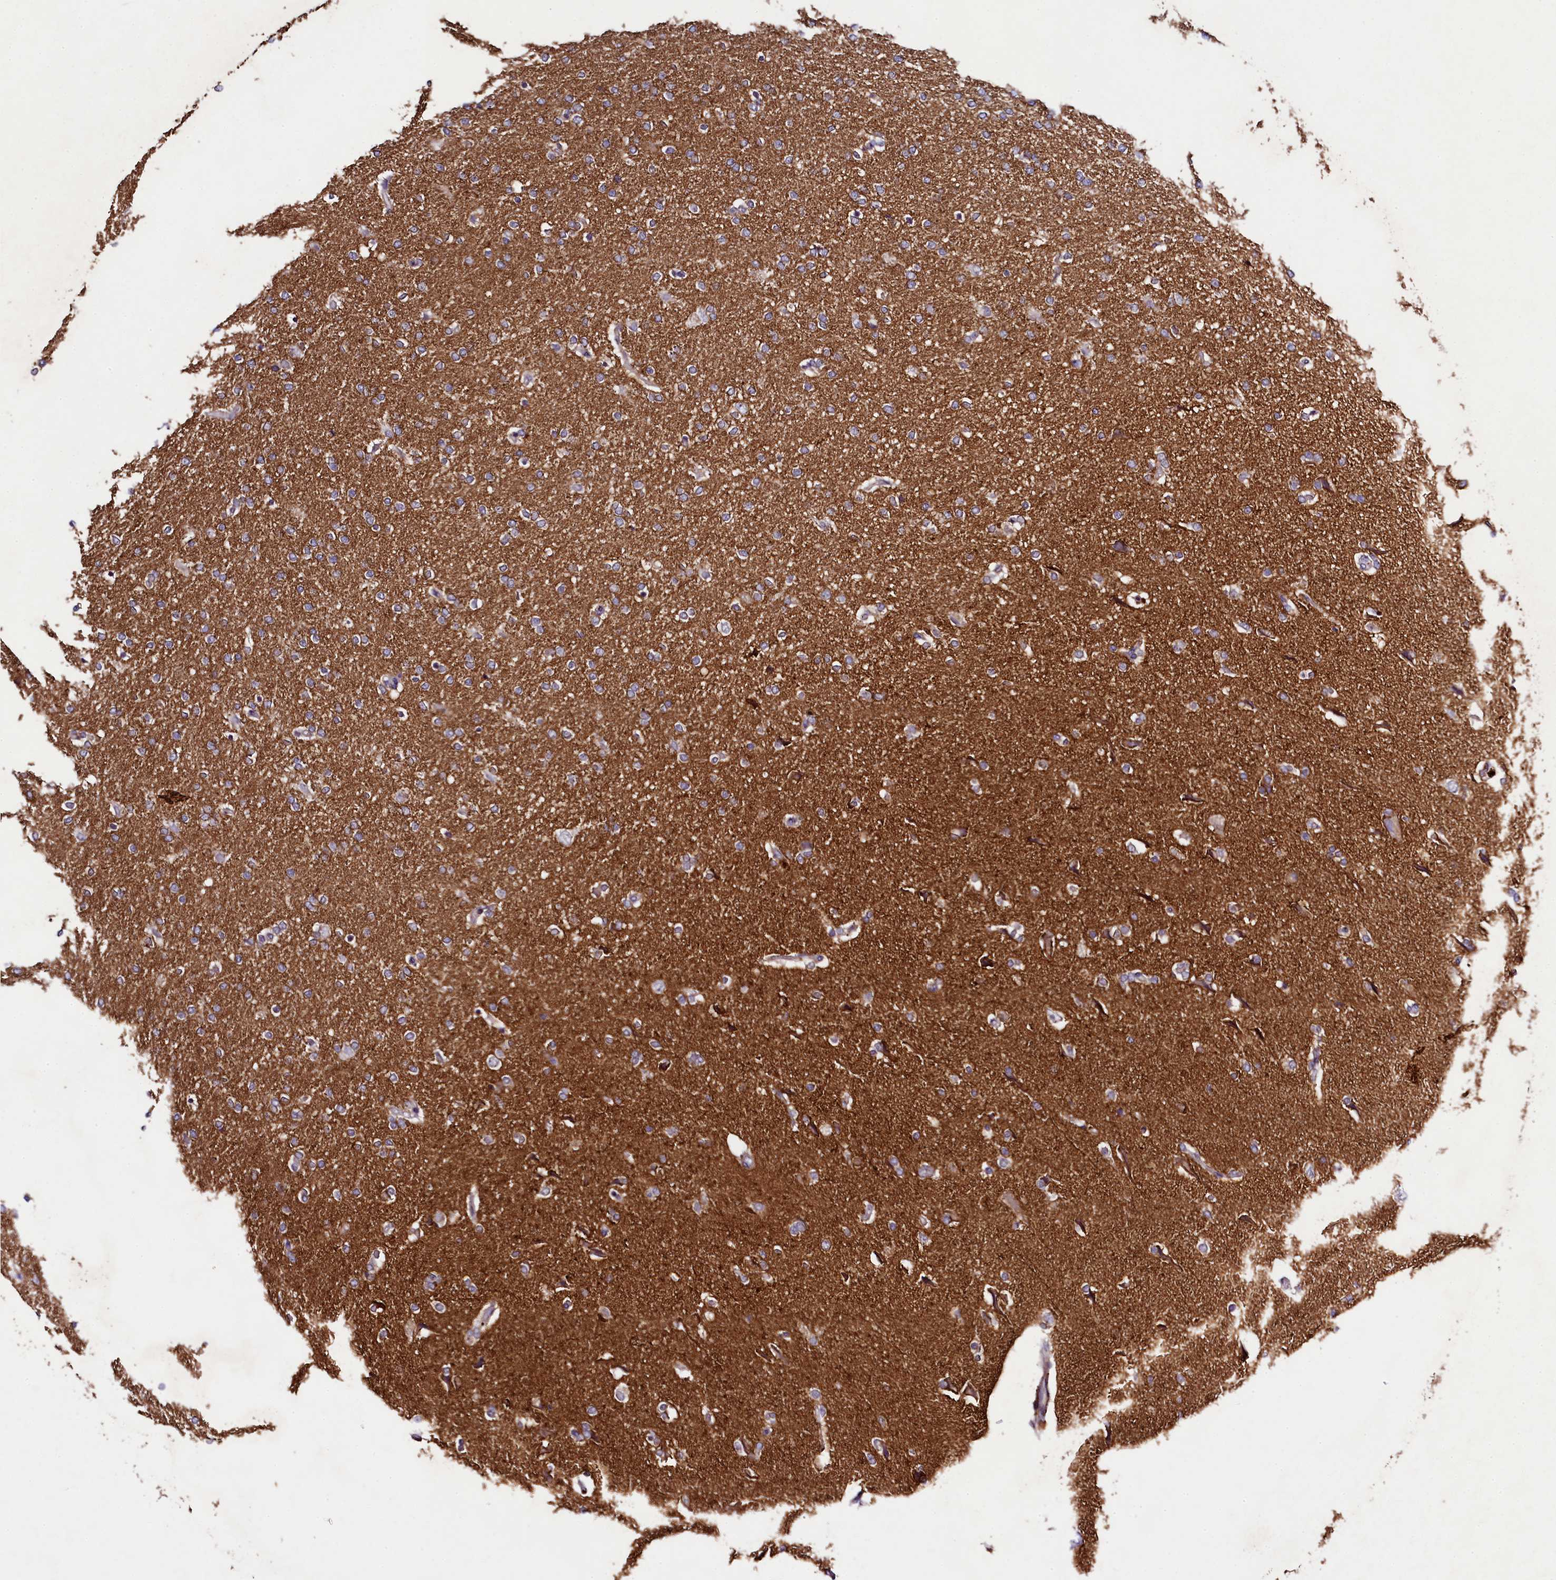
{"staining": {"intensity": "negative", "quantity": "none", "location": "none"}, "tissue": "glioma", "cell_type": "Tumor cells", "image_type": "cancer", "snomed": [{"axis": "morphology", "description": "Glioma, malignant, High grade"}, {"axis": "topography", "description": "Brain"}], "caption": "Human malignant high-grade glioma stained for a protein using immunohistochemistry reveals no positivity in tumor cells.", "gene": "FXYD6", "patient": {"sex": "male", "age": 72}}